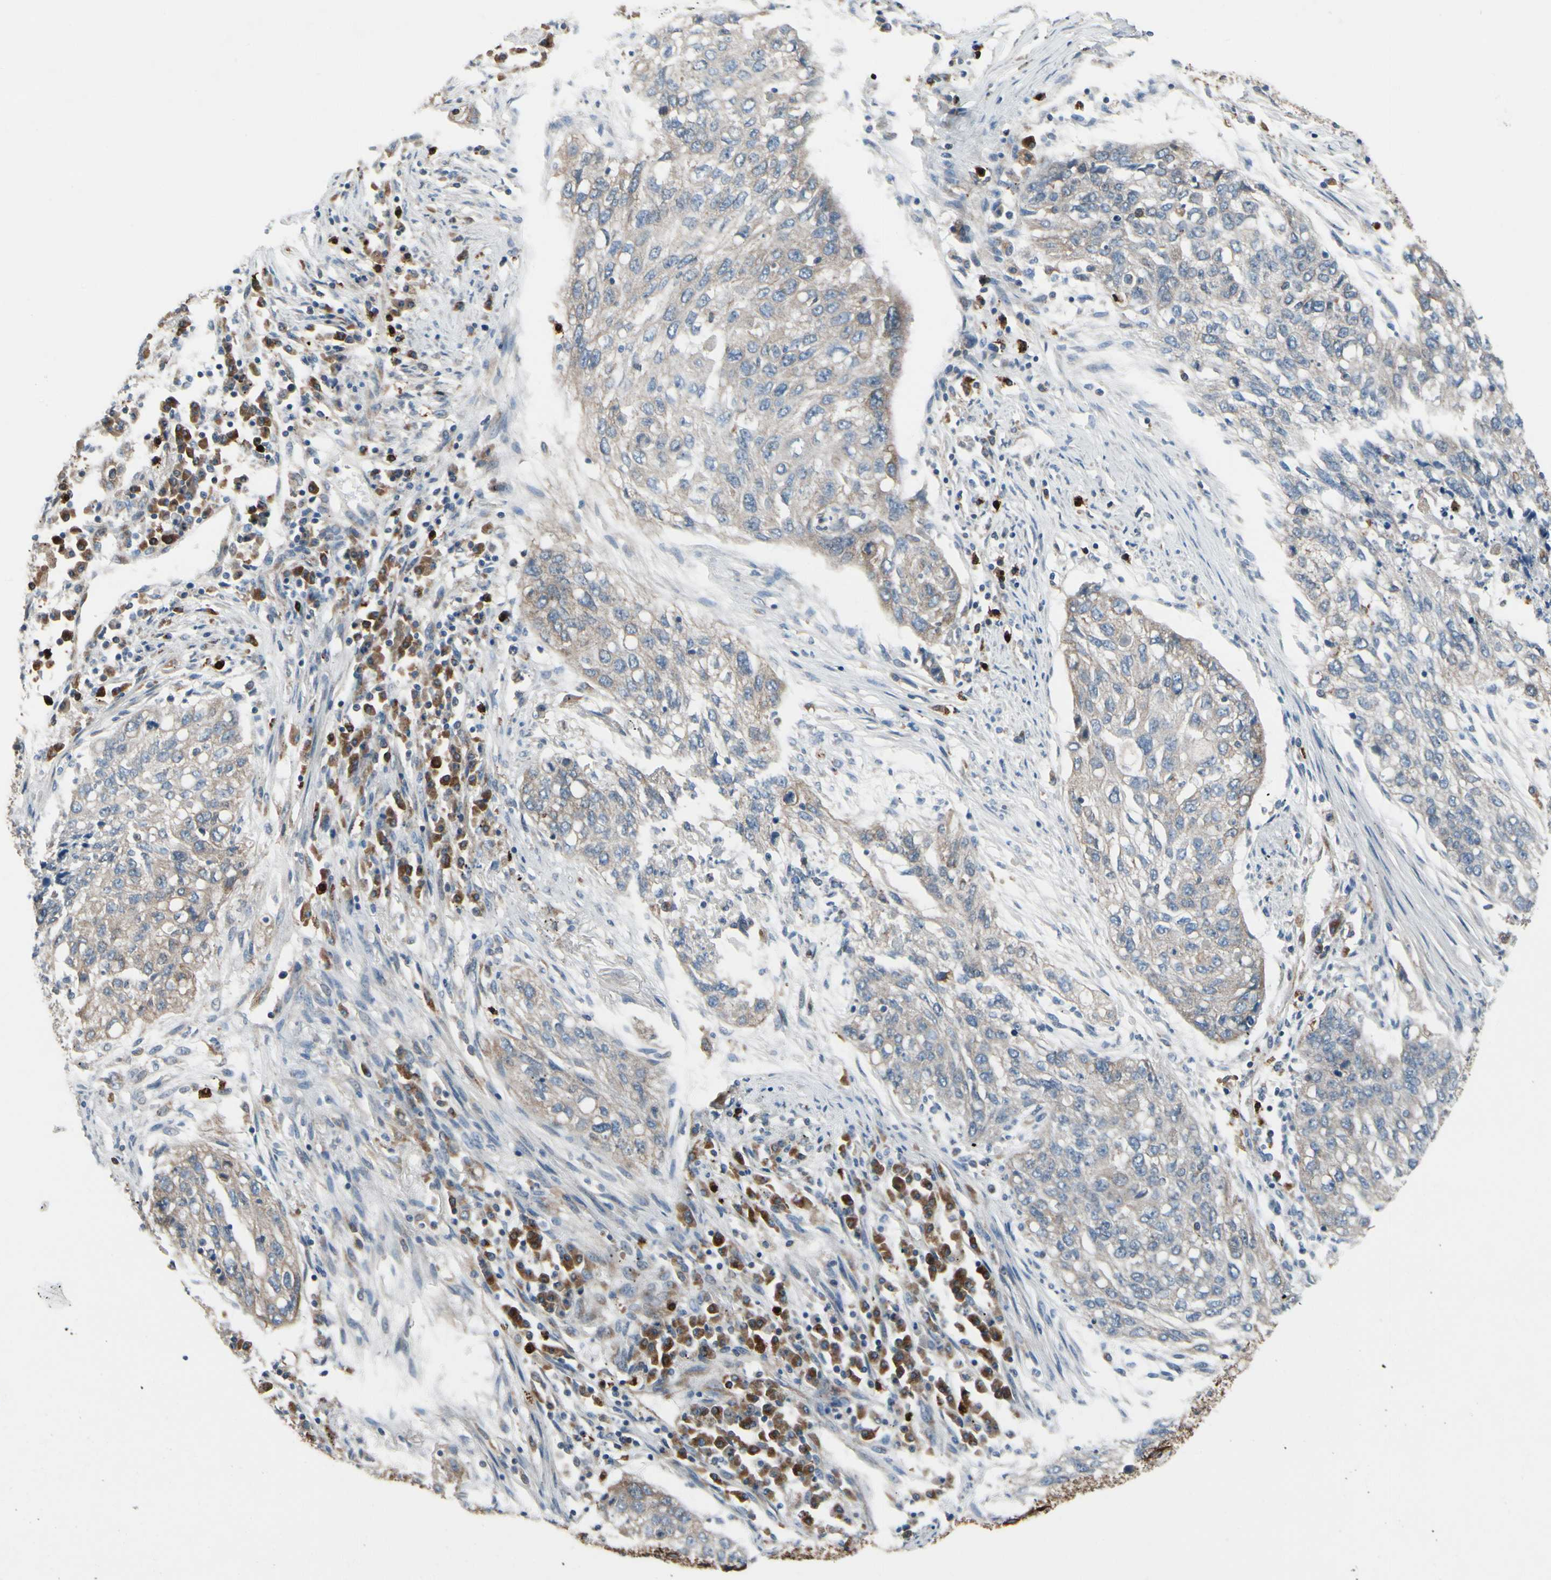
{"staining": {"intensity": "weak", "quantity": ">75%", "location": "cytoplasmic/membranous"}, "tissue": "lung cancer", "cell_type": "Tumor cells", "image_type": "cancer", "snomed": [{"axis": "morphology", "description": "Squamous cell carcinoma, NOS"}, {"axis": "topography", "description": "Lung"}], "caption": "The micrograph displays staining of squamous cell carcinoma (lung), revealing weak cytoplasmic/membranous protein staining (brown color) within tumor cells. The protein is stained brown, and the nuclei are stained in blue (DAB IHC with brightfield microscopy, high magnification).", "gene": "CLCC1", "patient": {"sex": "female", "age": 63}}